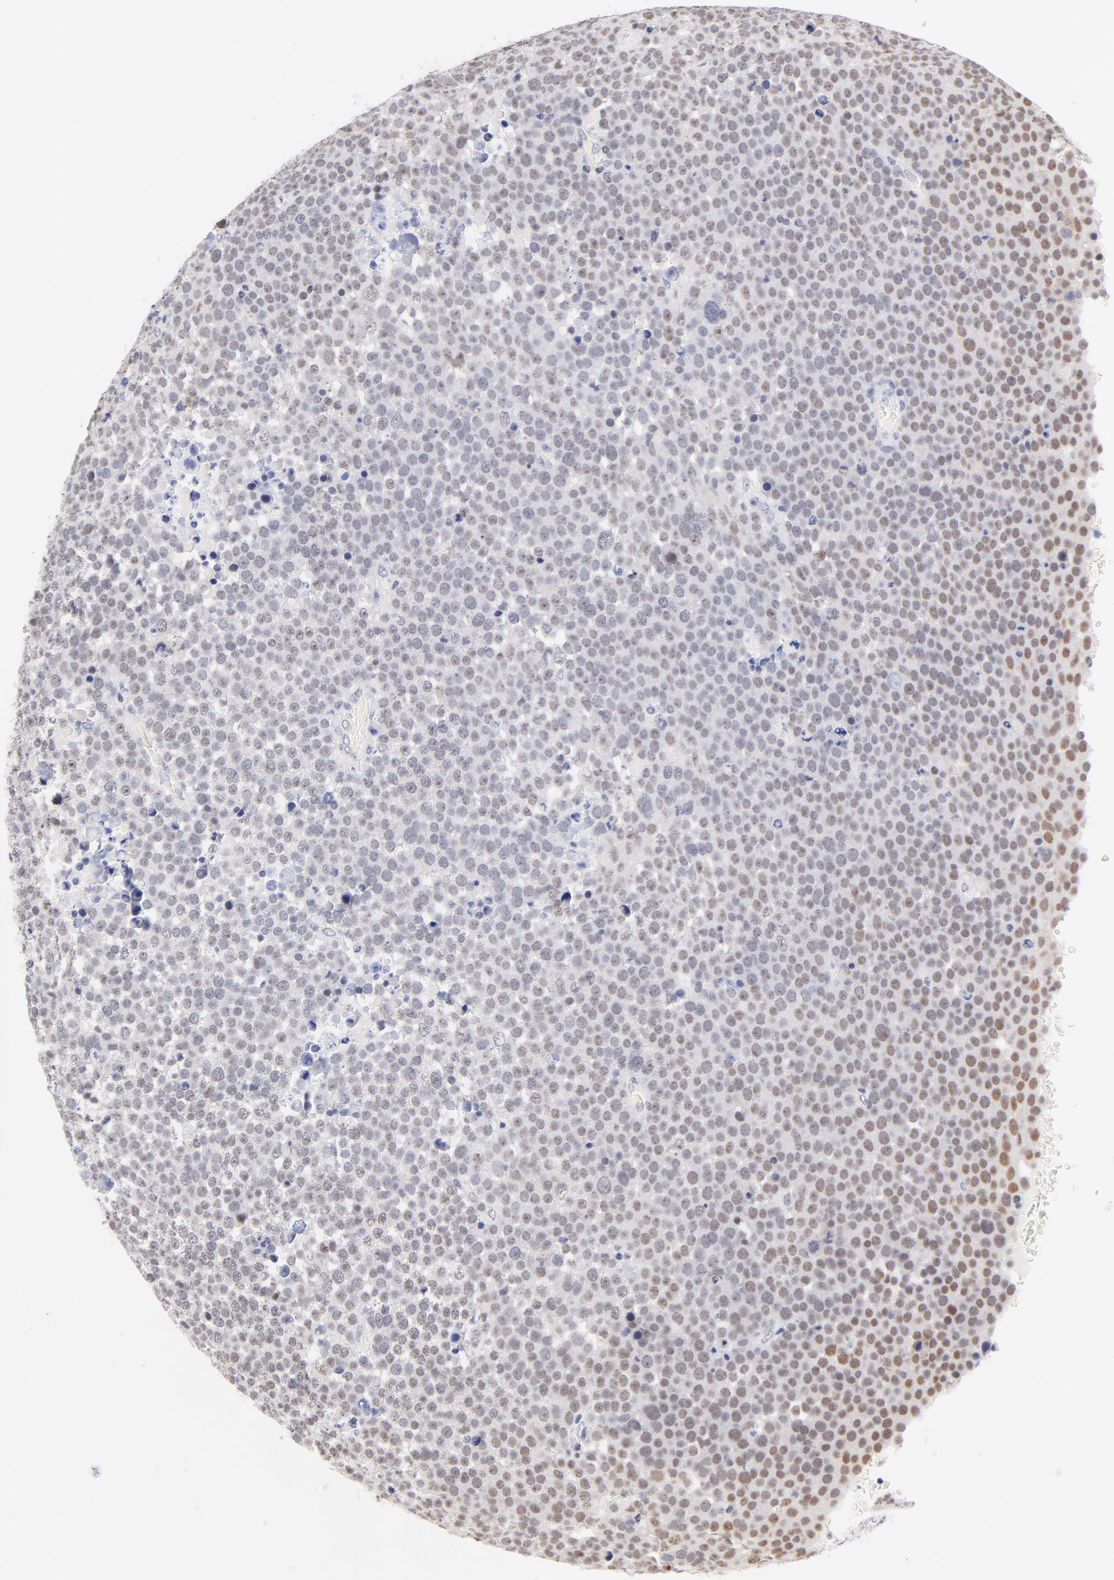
{"staining": {"intensity": "weak", "quantity": ">75%", "location": "nuclear"}, "tissue": "testis cancer", "cell_type": "Tumor cells", "image_type": "cancer", "snomed": [{"axis": "morphology", "description": "Seminoma, NOS"}, {"axis": "topography", "description": "Testis"}], "caption": "About >75% of tumor cells in human testis cancer show weak nuclear protein staining as visualized by brown immunohistochemical staining.", "gene": "ZNF74", "patient": {"sex": "male", "age": 71}}